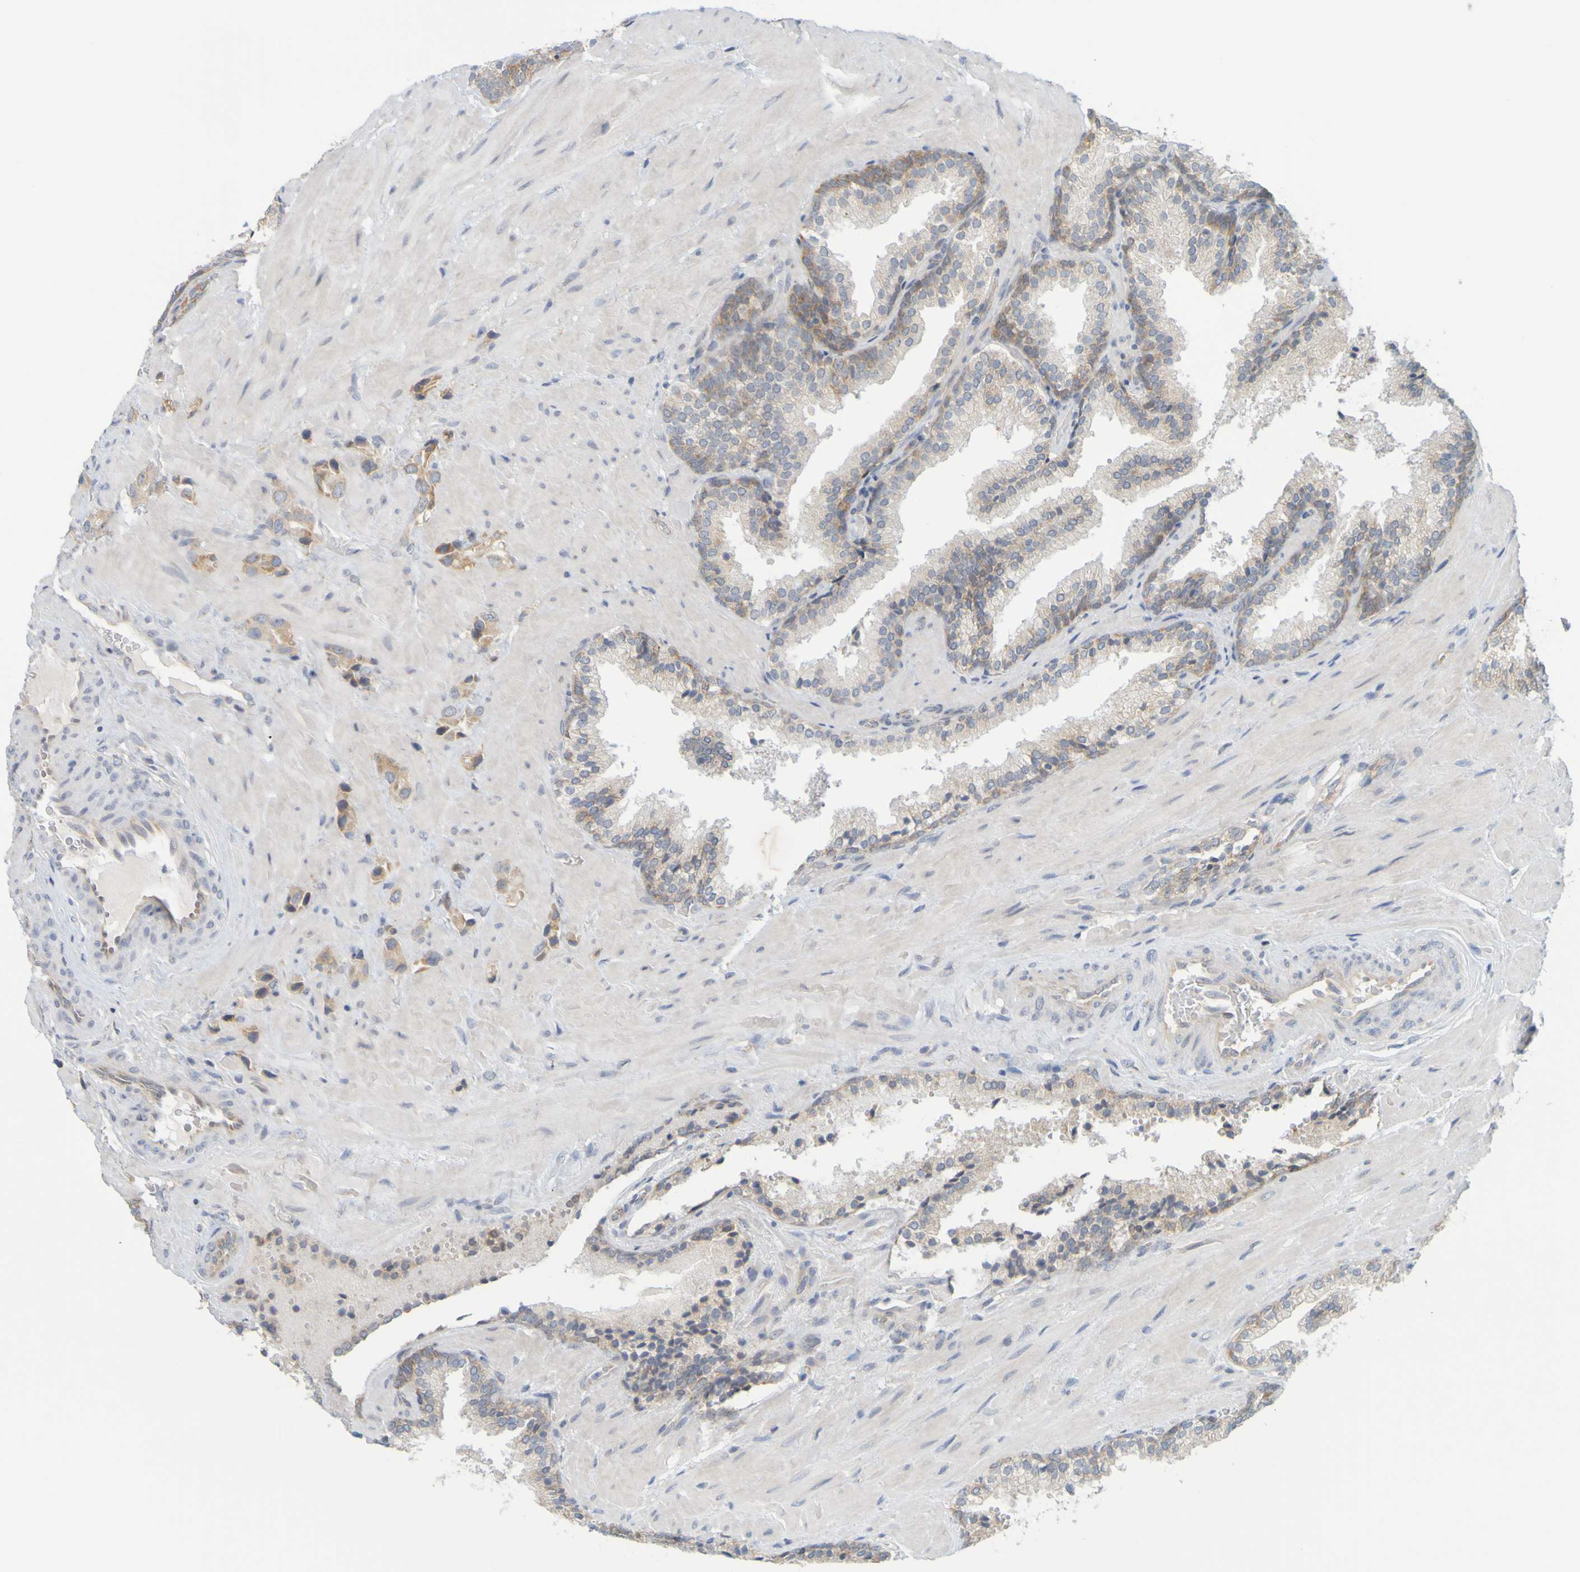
{"staining": {"intensity": "moderate", "quantity": "25%-75%", "location": "cytoplasmic/membranous"}, "tissue": "prostate cancer", "cell_type": "Tumor cells", "image_type": "cancer", "snomed": [{"axis": "morphology", "description": "Adenocarcinoma, High grade"}, {"axis": "topography", "description": "Prostate"}], "caption": "Moderate cytoplasmic/membranous staining is appreciated in approximately 25%-75% of tumor cells in prostate high-grade adenocarcinoma.", "gene": "MOGS", "patient": {"sex": "male", "age": 64}}